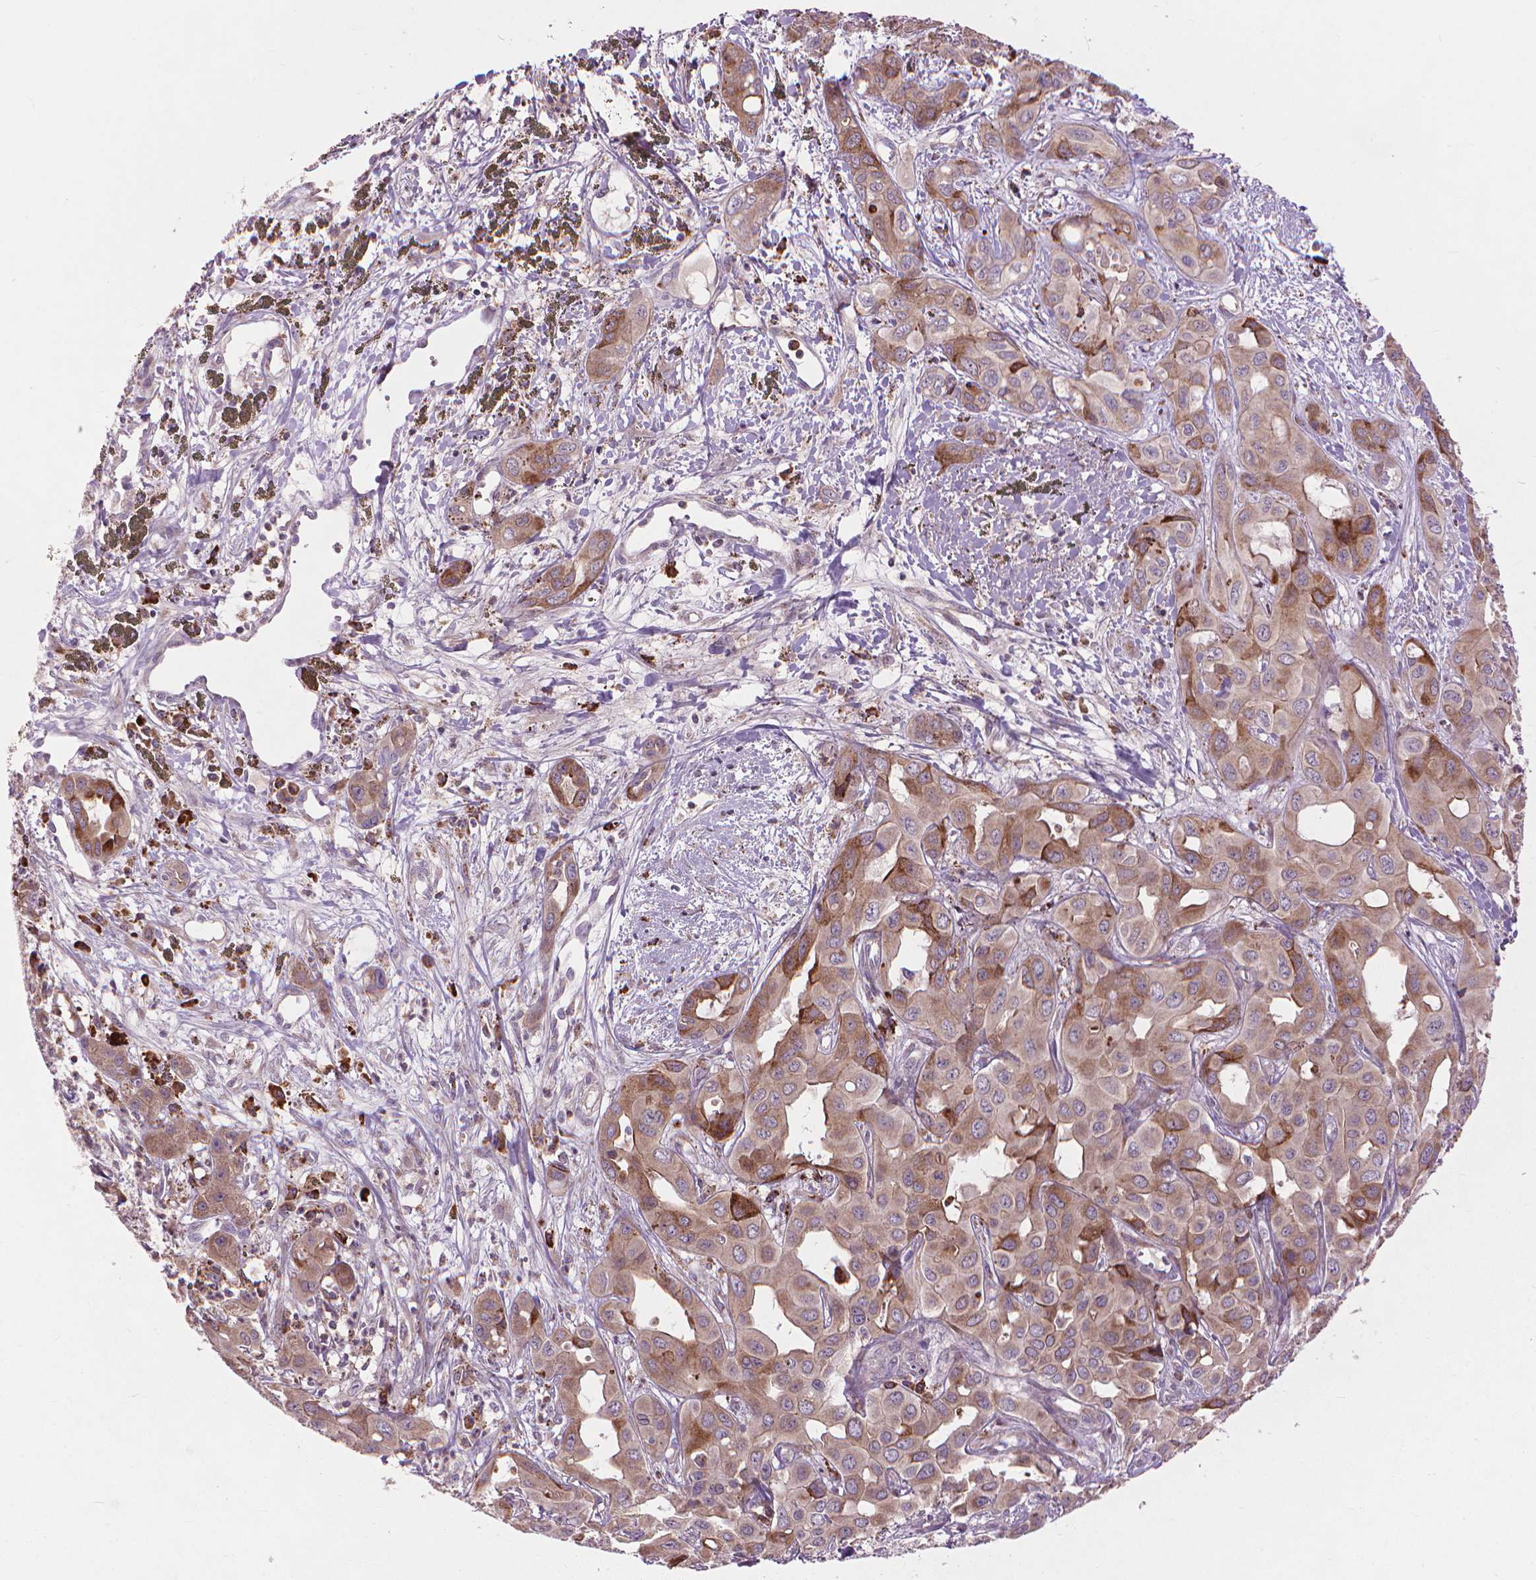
{"staining": {"intensity": "moderate", "quantity": "<25%", "location": "cytoplasmic/membranous"}, "tissue": "liver cancer", "cell_type": "Tumor cells", "image_type": "cancer", "snomed": [{"axis": "morphology", "description": "Cholangiocarcinoma"}, {"axis": "topography", "description": "Liver"}], "caption": "Tumor cells reveal low levels of moderate cytoplasmic/membranous staining in about <25% of cells in human liver cancer.", "gene": "MYH14", "patient": {"sex": "female", "age": 60}}